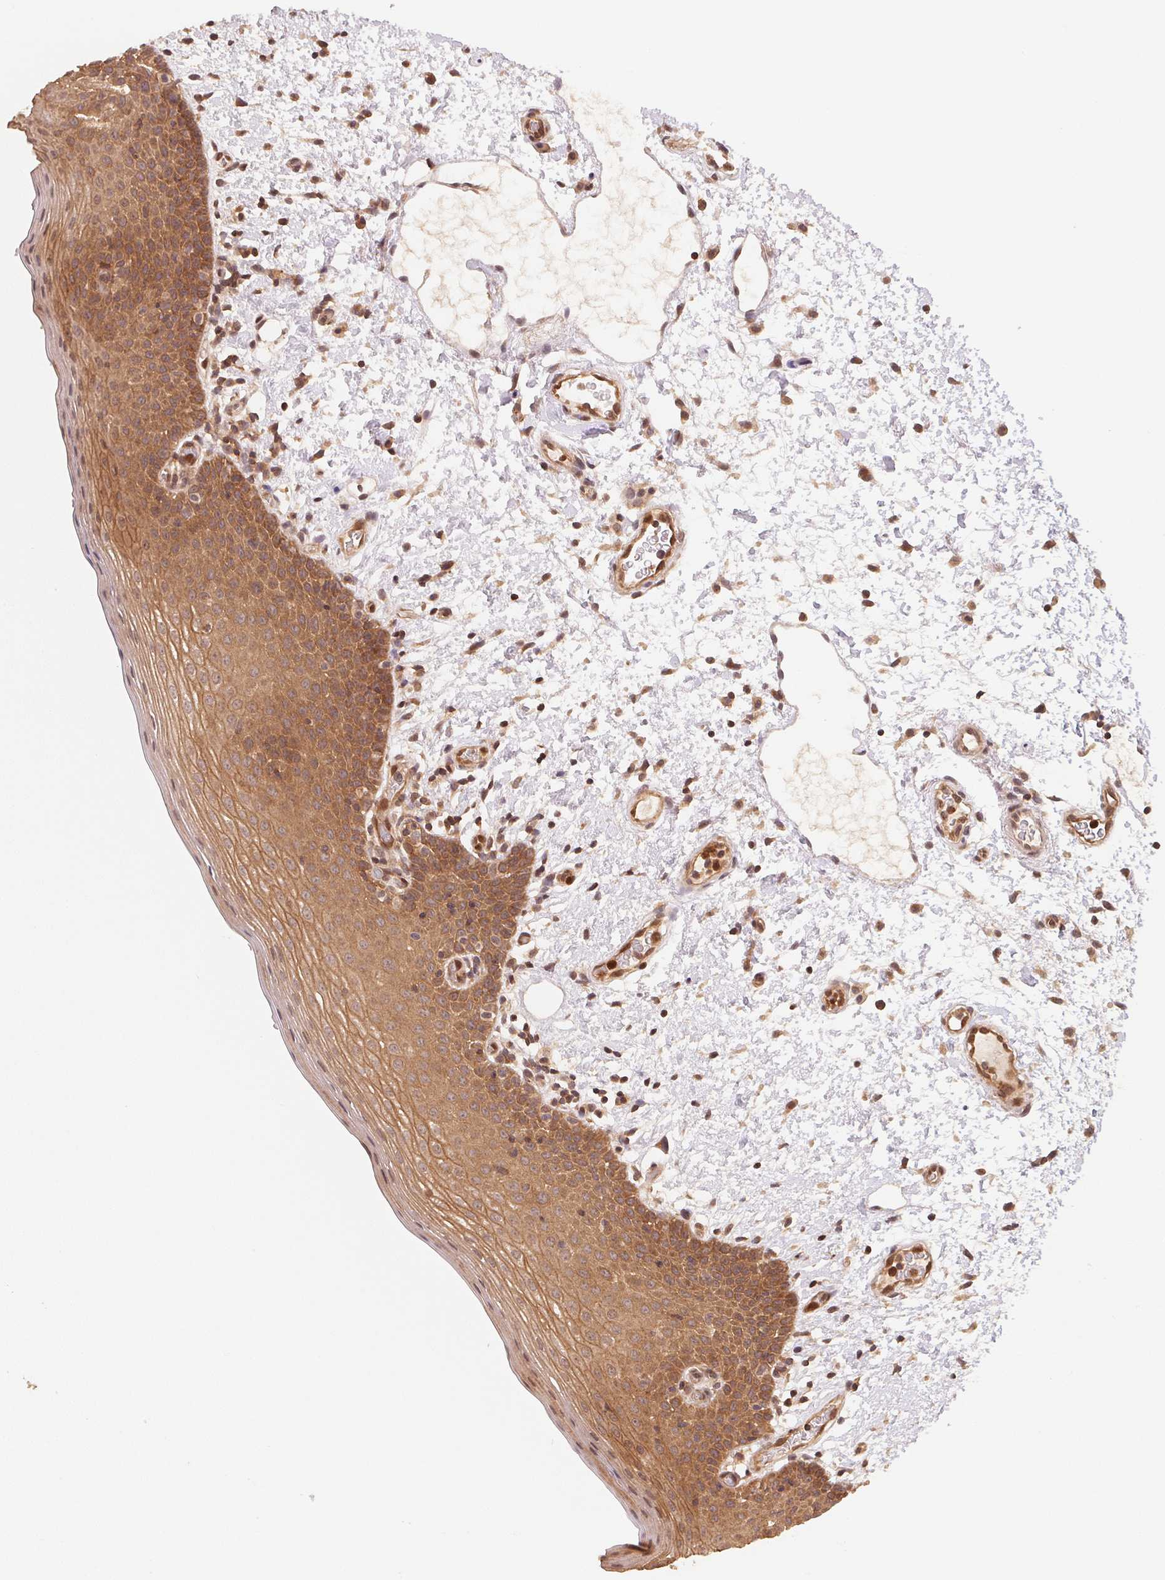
{"staining": {"intensity": "moderate", "quantity": "25%-75%", "location": "cytoplasmic/membranous,nuclear"}, "tissue": "oral mucosa", "cell_type": "Squamous epithelial cells", "image_type": "normal", "snomed": [{"axis": "morphology", "description": "Normal tissue, NOS"}, {"axis": "topography", "description": "Oral tissue"}, {"axis": "topography", "description": "Head-Neck"}], "caption": "Immunohistochemical staining of benign oral mucosa displays medium levels of moderate cytoplasmic/membranous,nuclear expression in approximately 25%-75% of squamous epithelial cells.", "gene": "CCDC102B", "patient": {"sex": "female", "age": 55}}